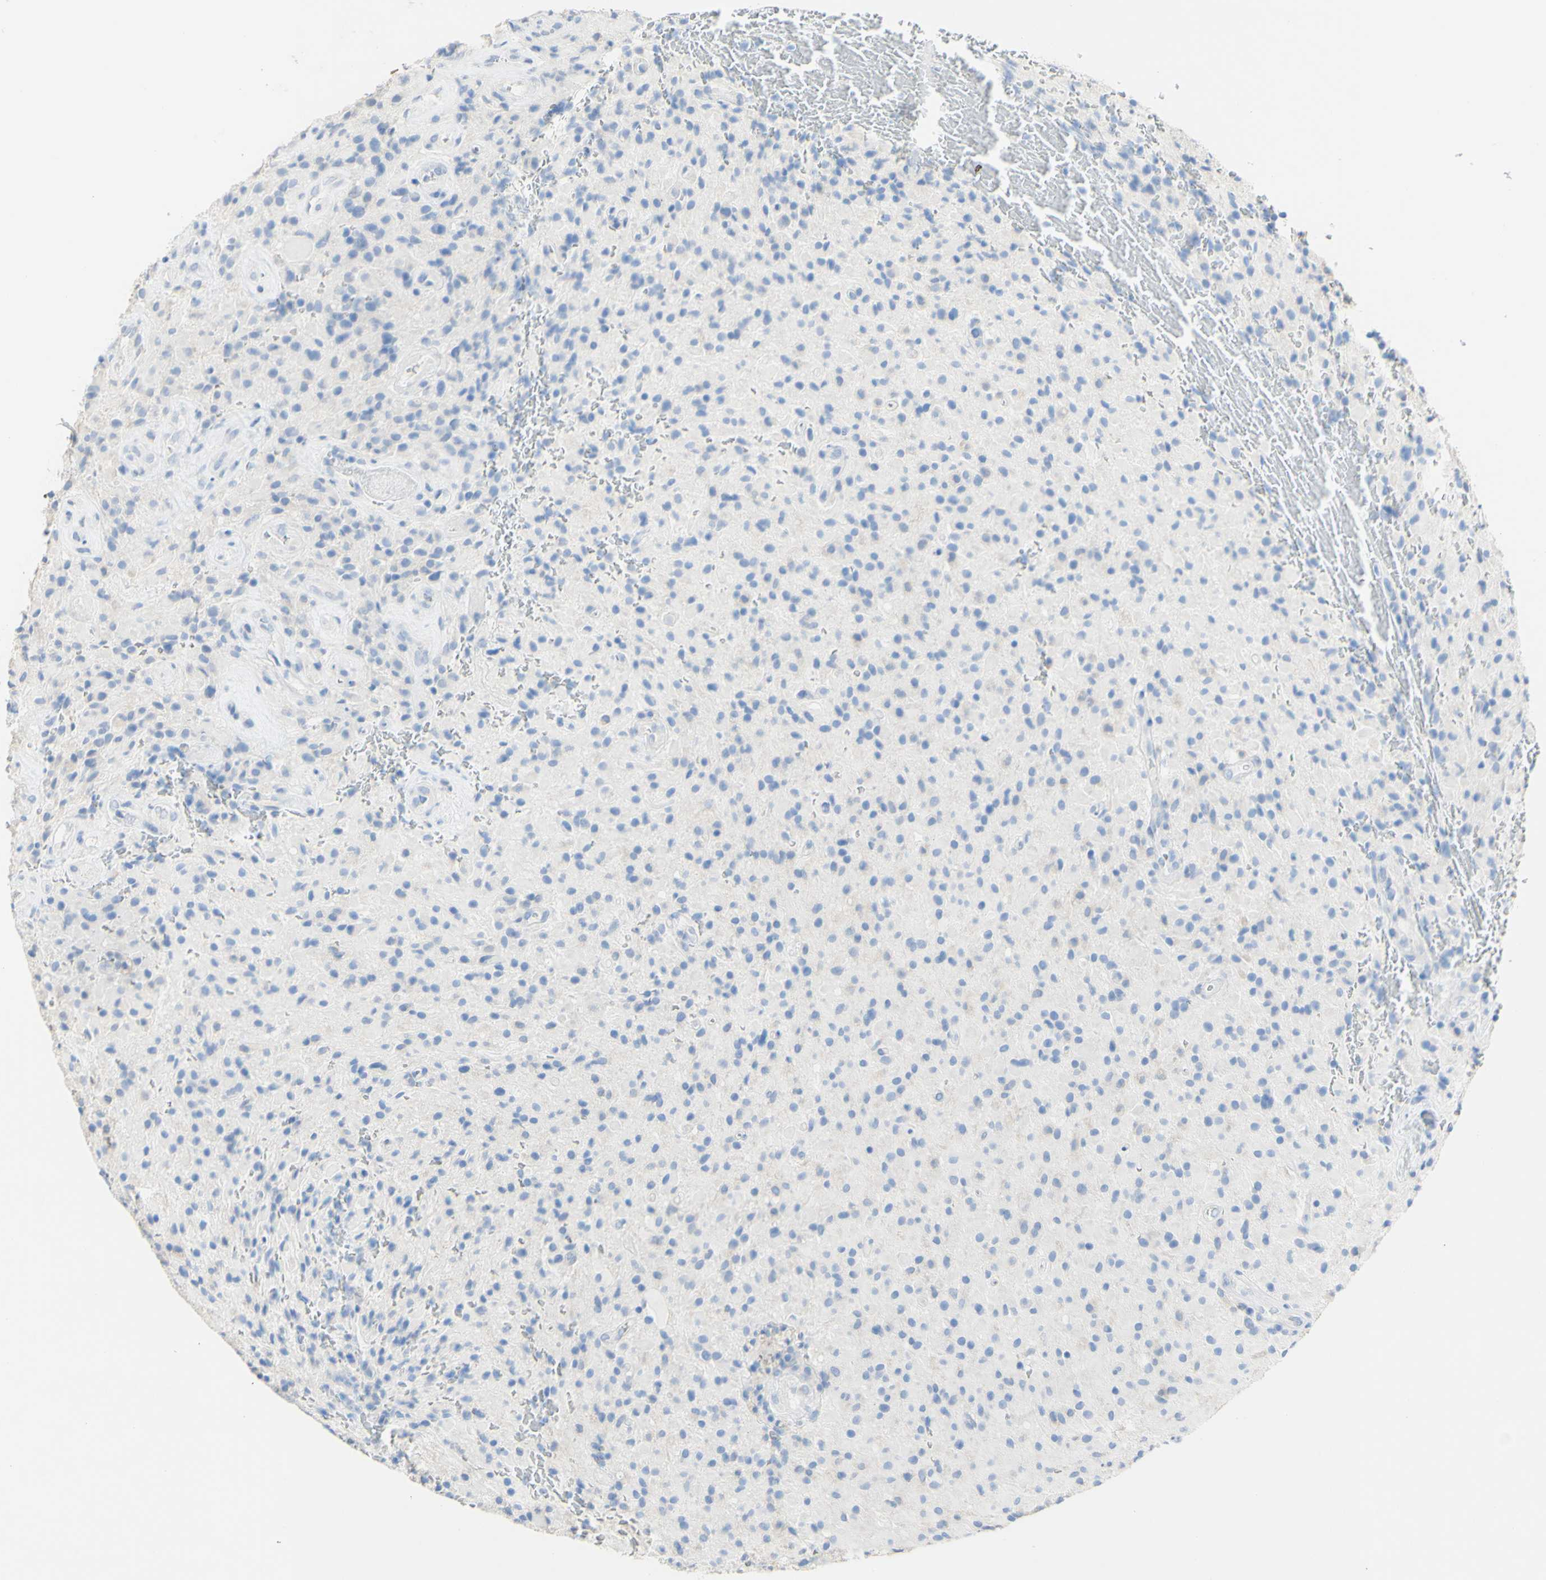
{"staining": {"intensity": "negative", "quantity": "none", "location": "none"}, "tissue": "glioma", "cell_type": "Tumor cells", "image_type": "cancer", "snomed": [{"axis": "morphology", "description": "Glioma, malignant, High grade"}, {"axis": "topography", "description": "Brain"}], "caption": "Immunohistochemistry micrograph of neoplastic tissue: glioma stained with DAB (3,3'-diaminobenzidine) exhibits no significant protein positivity in tumor cells.", "gene": "DSC2", "patient": {"sex": "male", "age": 71}}